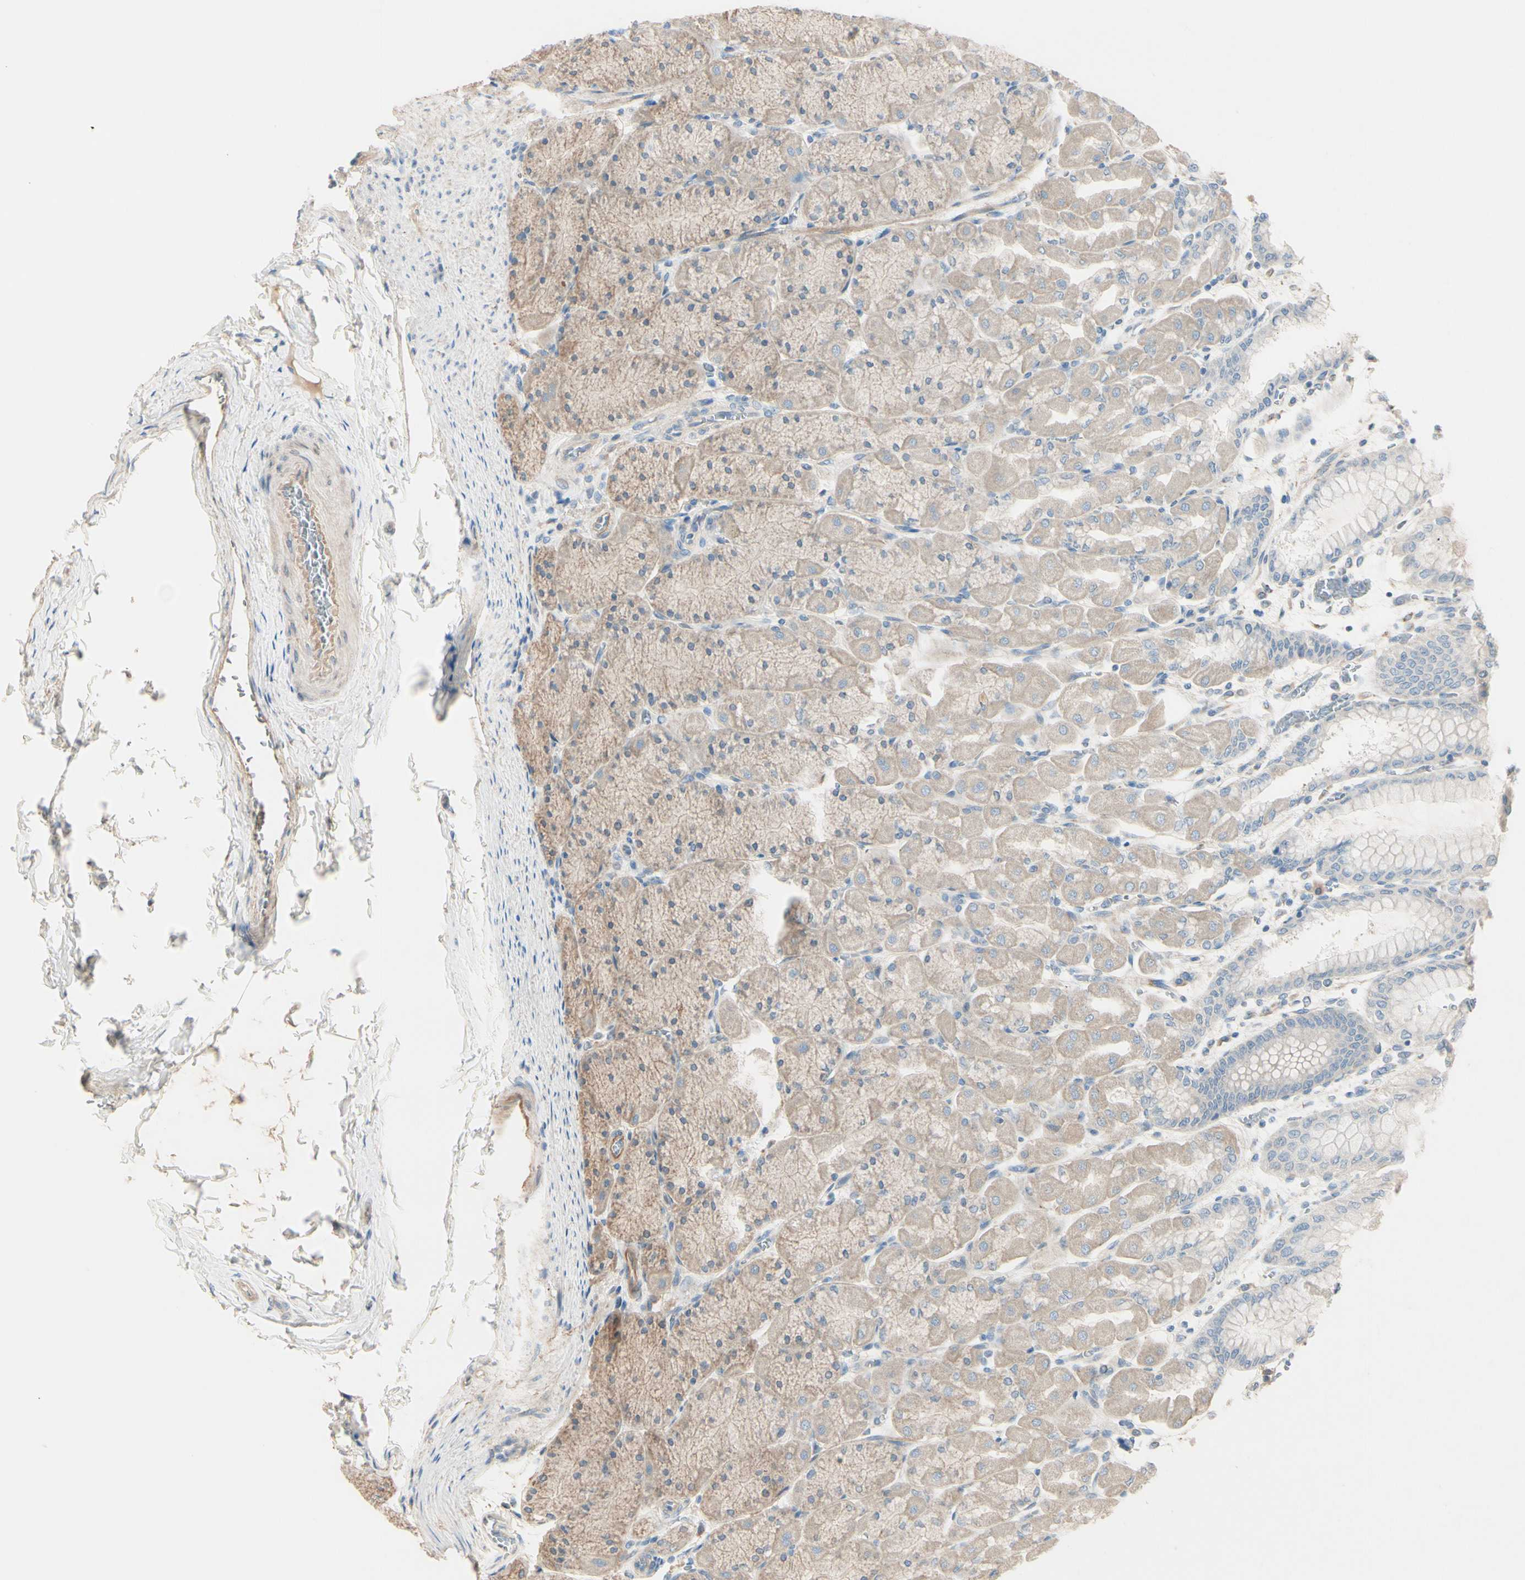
{"staining": {"intensity": "weak", "quantity": ">75%", "location": "cytoplasmic/membranous"}, "tissue": "stomach", "cell_type": "Glandular cells", "image_type": "normal", "snomed": [{"axis": "morphology", "description": "Normal tissue, NOS"}, {"axis": "topography", "description": "Stomach, upper"}], "caption": "Weak cytoplasmic/membranous expression is appreciated in about >75% of glandular cells in normal stomach. Nuclei are stained in blue.", "gene": "EPHA3", "patient": {"sex": "female", "age": 56}}